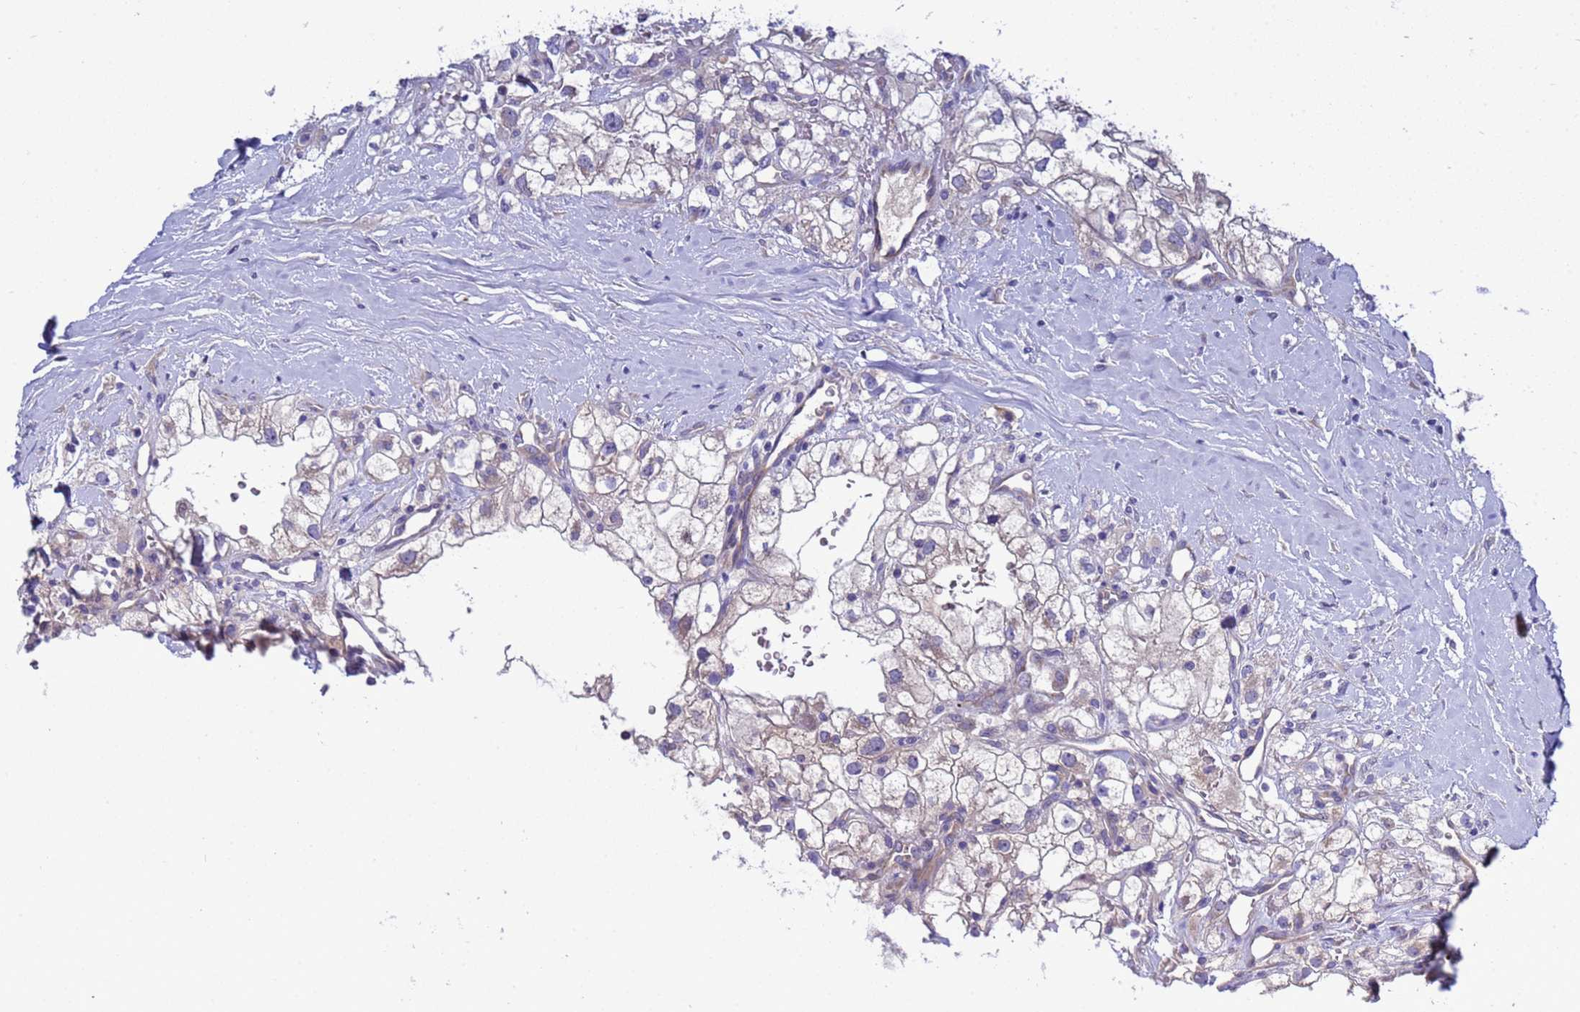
{"staining": {"intensity": "negative", "quantity": "none", "location": "none"}, "tissue": "renal cancer", "cell_type": "Tumor cells", "image_type": "cancer", "snomed": [{"axis": "morphology", "description": "Adenocarcinoma, NOS"}, {"axis": "topography", "description": "Kidney"}], "caption": "This is a micrograph of immunohistochemistry (IHC) staining of adenocarcinoma (renal), which shows no positivity in tumor cells.", "gene": "RC3H2", "patient": {"sex": "male", "age": 59}}